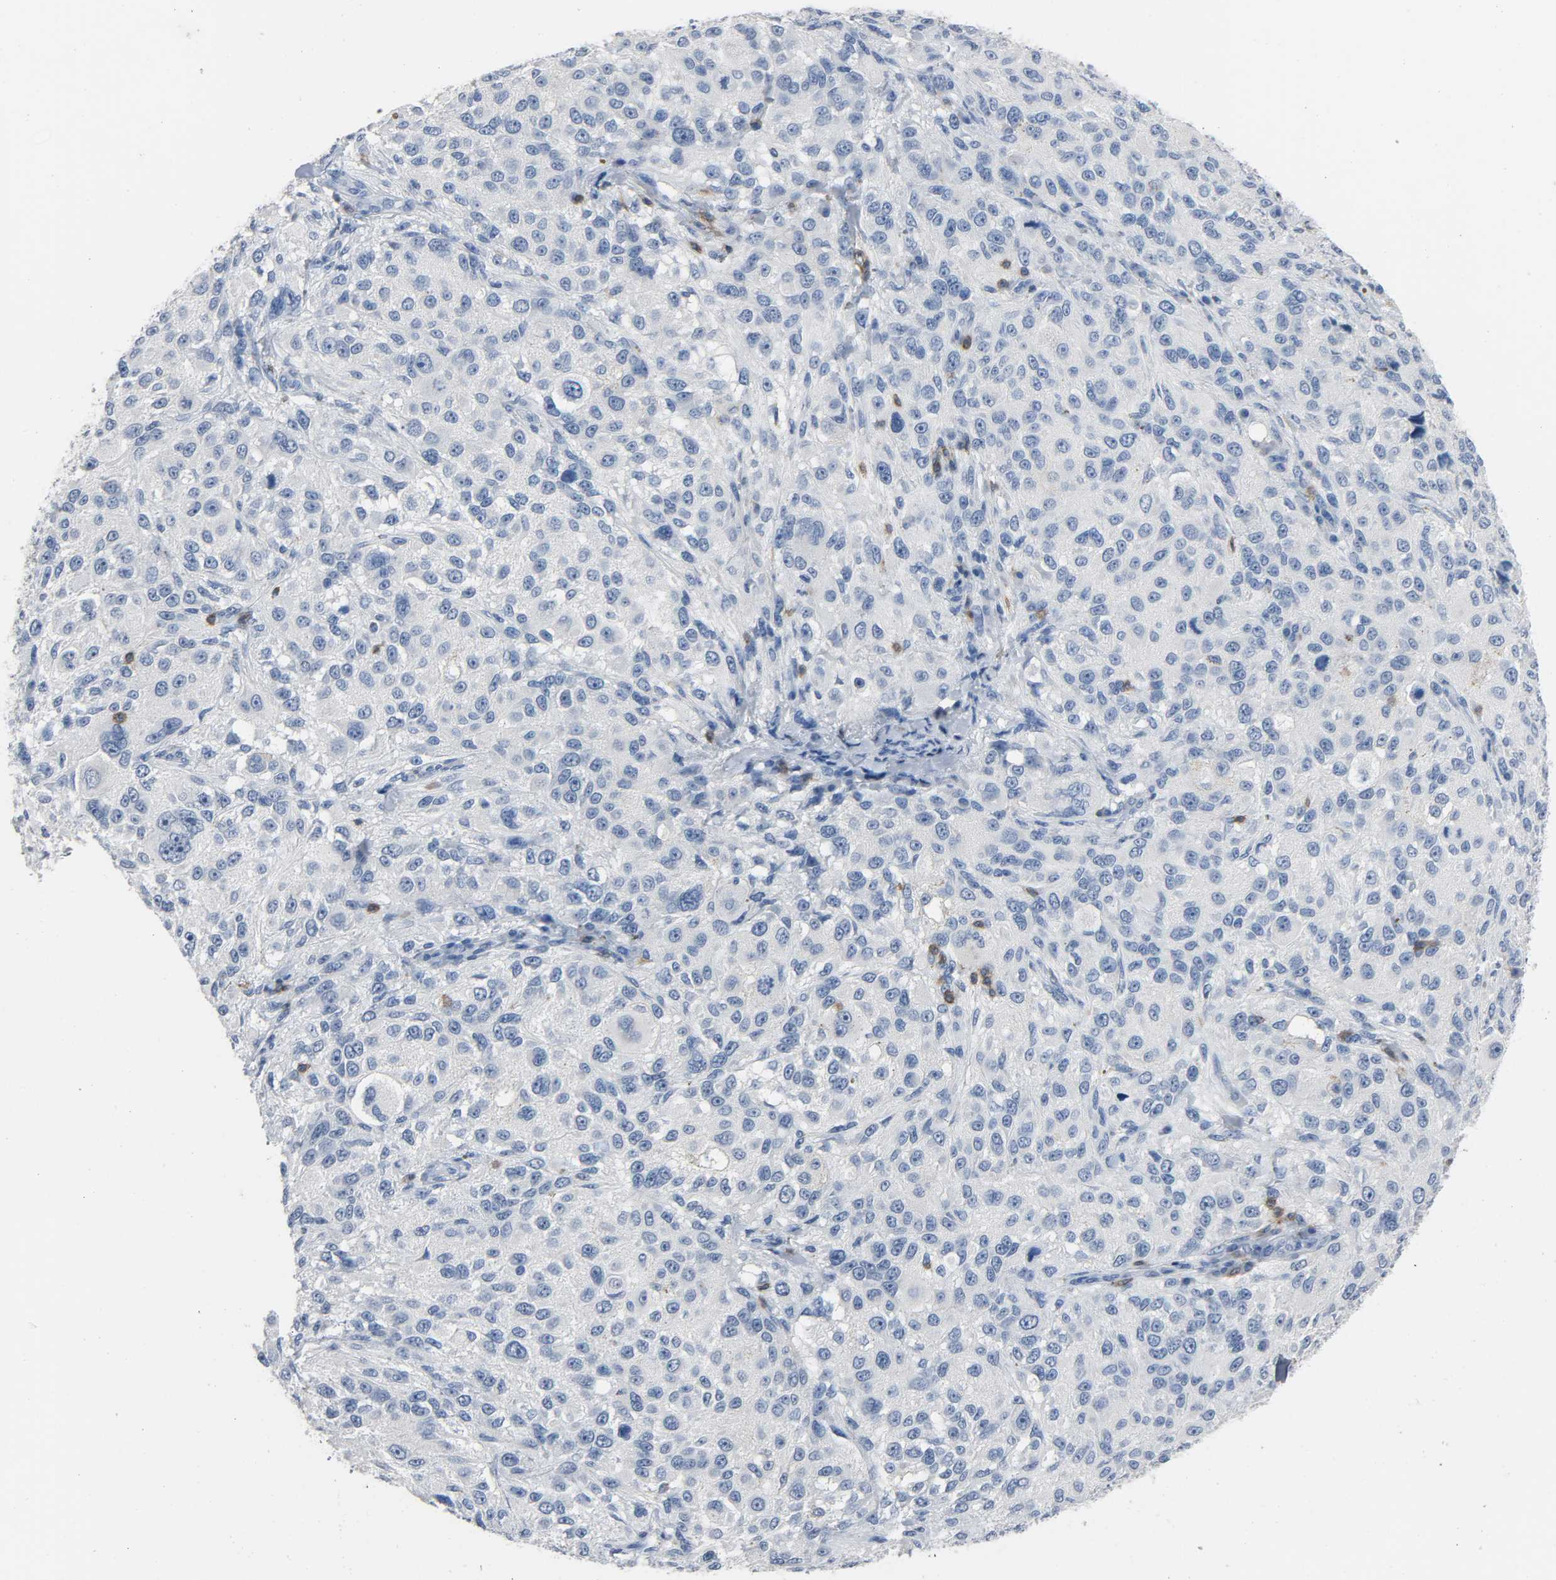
{"staining": {"intensity": "negative", "quantity": "none", "location": "none"}, "tissue": "melanoma", "cell_type": "Tumor cells", "image_type": "cancer", "snomed": [{"axis": "morphology", "description": "Necrosis, NOS"}, {"axis": "morphology", "description": "Malignant melanoma, NOS"}, {"axis": "topography", "description": "Skin"}], "caption": "High magnification brightfield microscopy of malignant melanoma stained with DAB (3,3'-diaminobenzidine) (brown) and counterstained with hematoxylin (blue): tumor cells show no significant staining.", "gene": "LCK", "patient": {"sex": "female", "age": 87}}